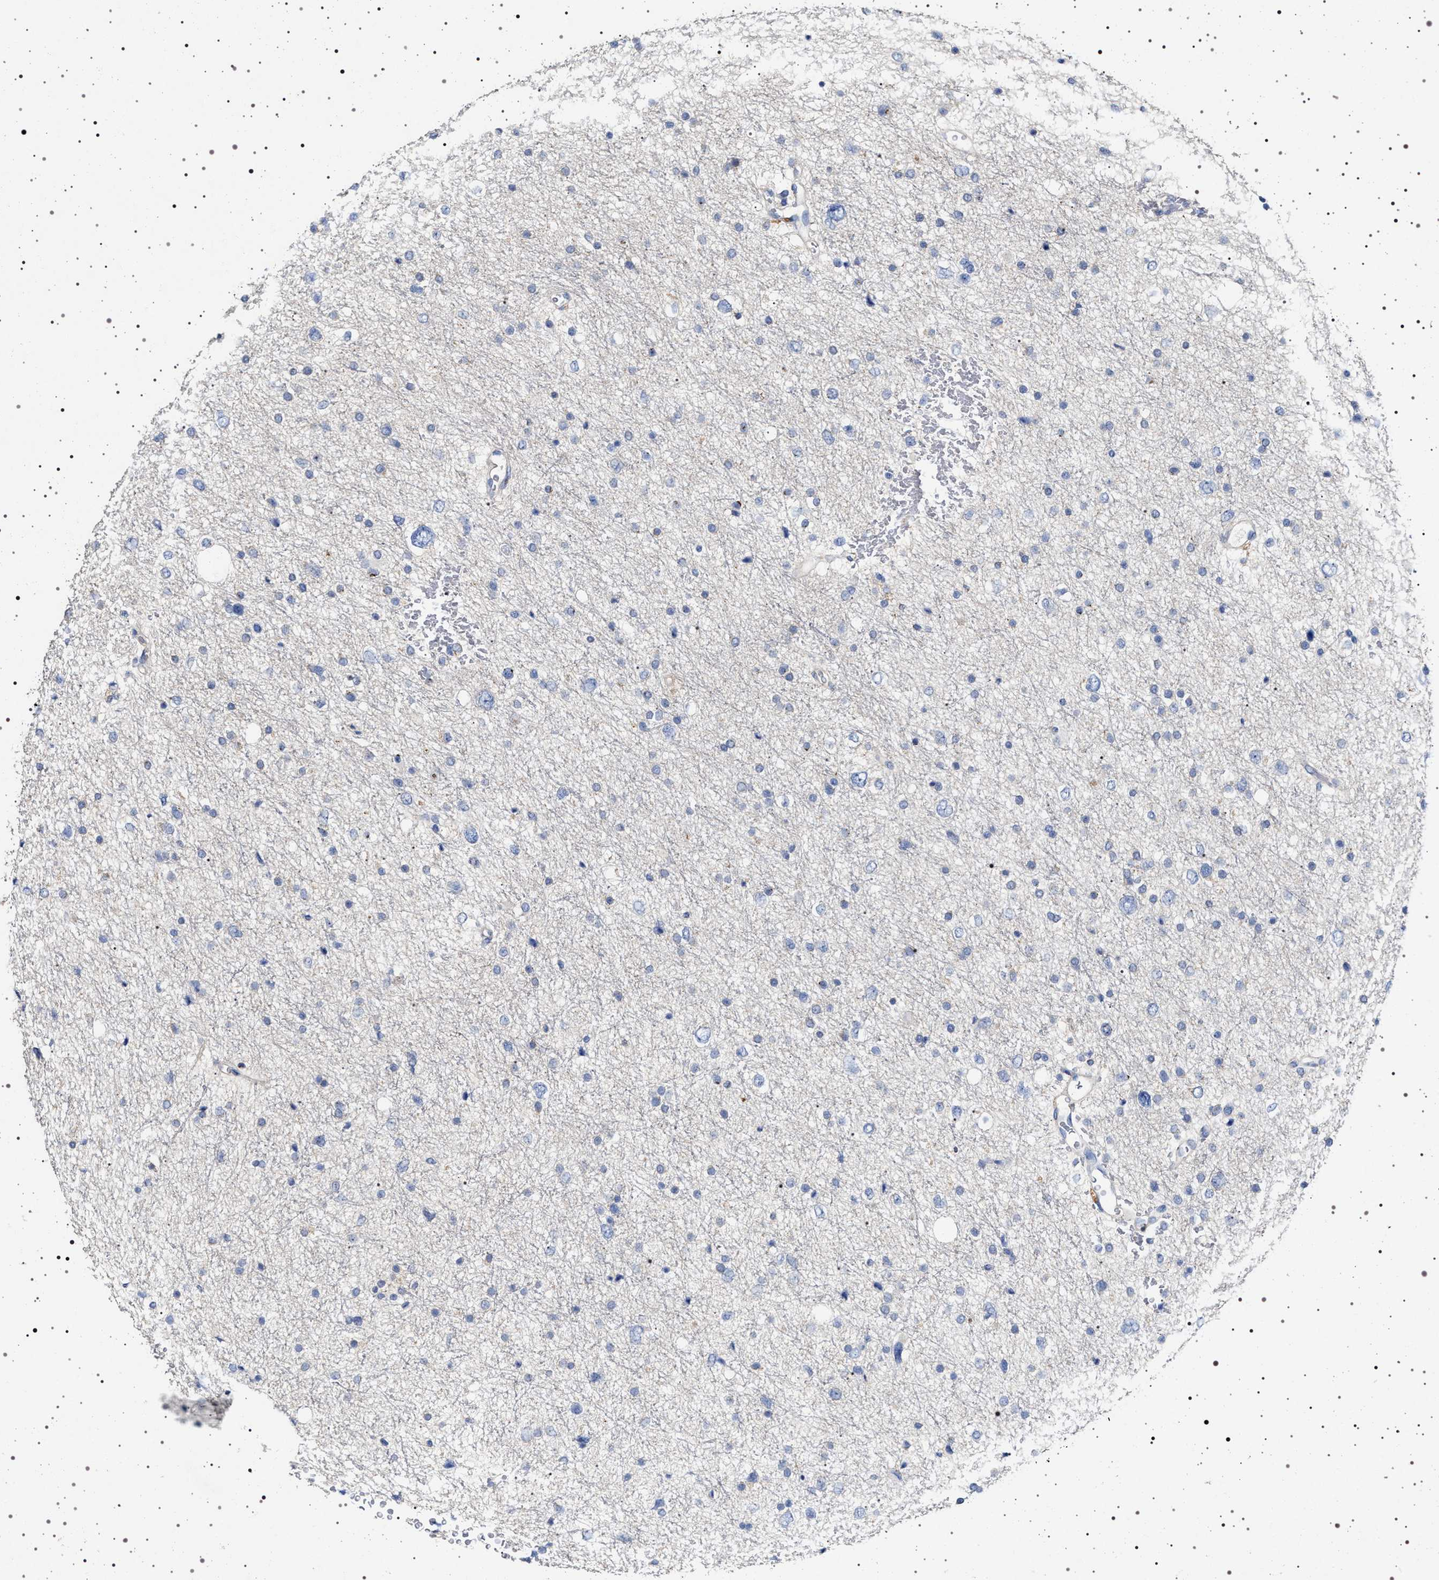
{"staining": {"intensity": "negative", "quantity": "none", "location": "none"}, "tissue": "glioma", "cell_type": "Tumor cells", "image_type": "cancer", "snomed": [{"axis": "morphology", "description": "Glioma, malignant, Low grade"}, {"axis": "topography", "description": "Brain"}], "caption": "Tumor cells show no significant protein positivity in glioma.", "gene": "NAALADL2", "patient": {"sex": "female", "age": 37}}